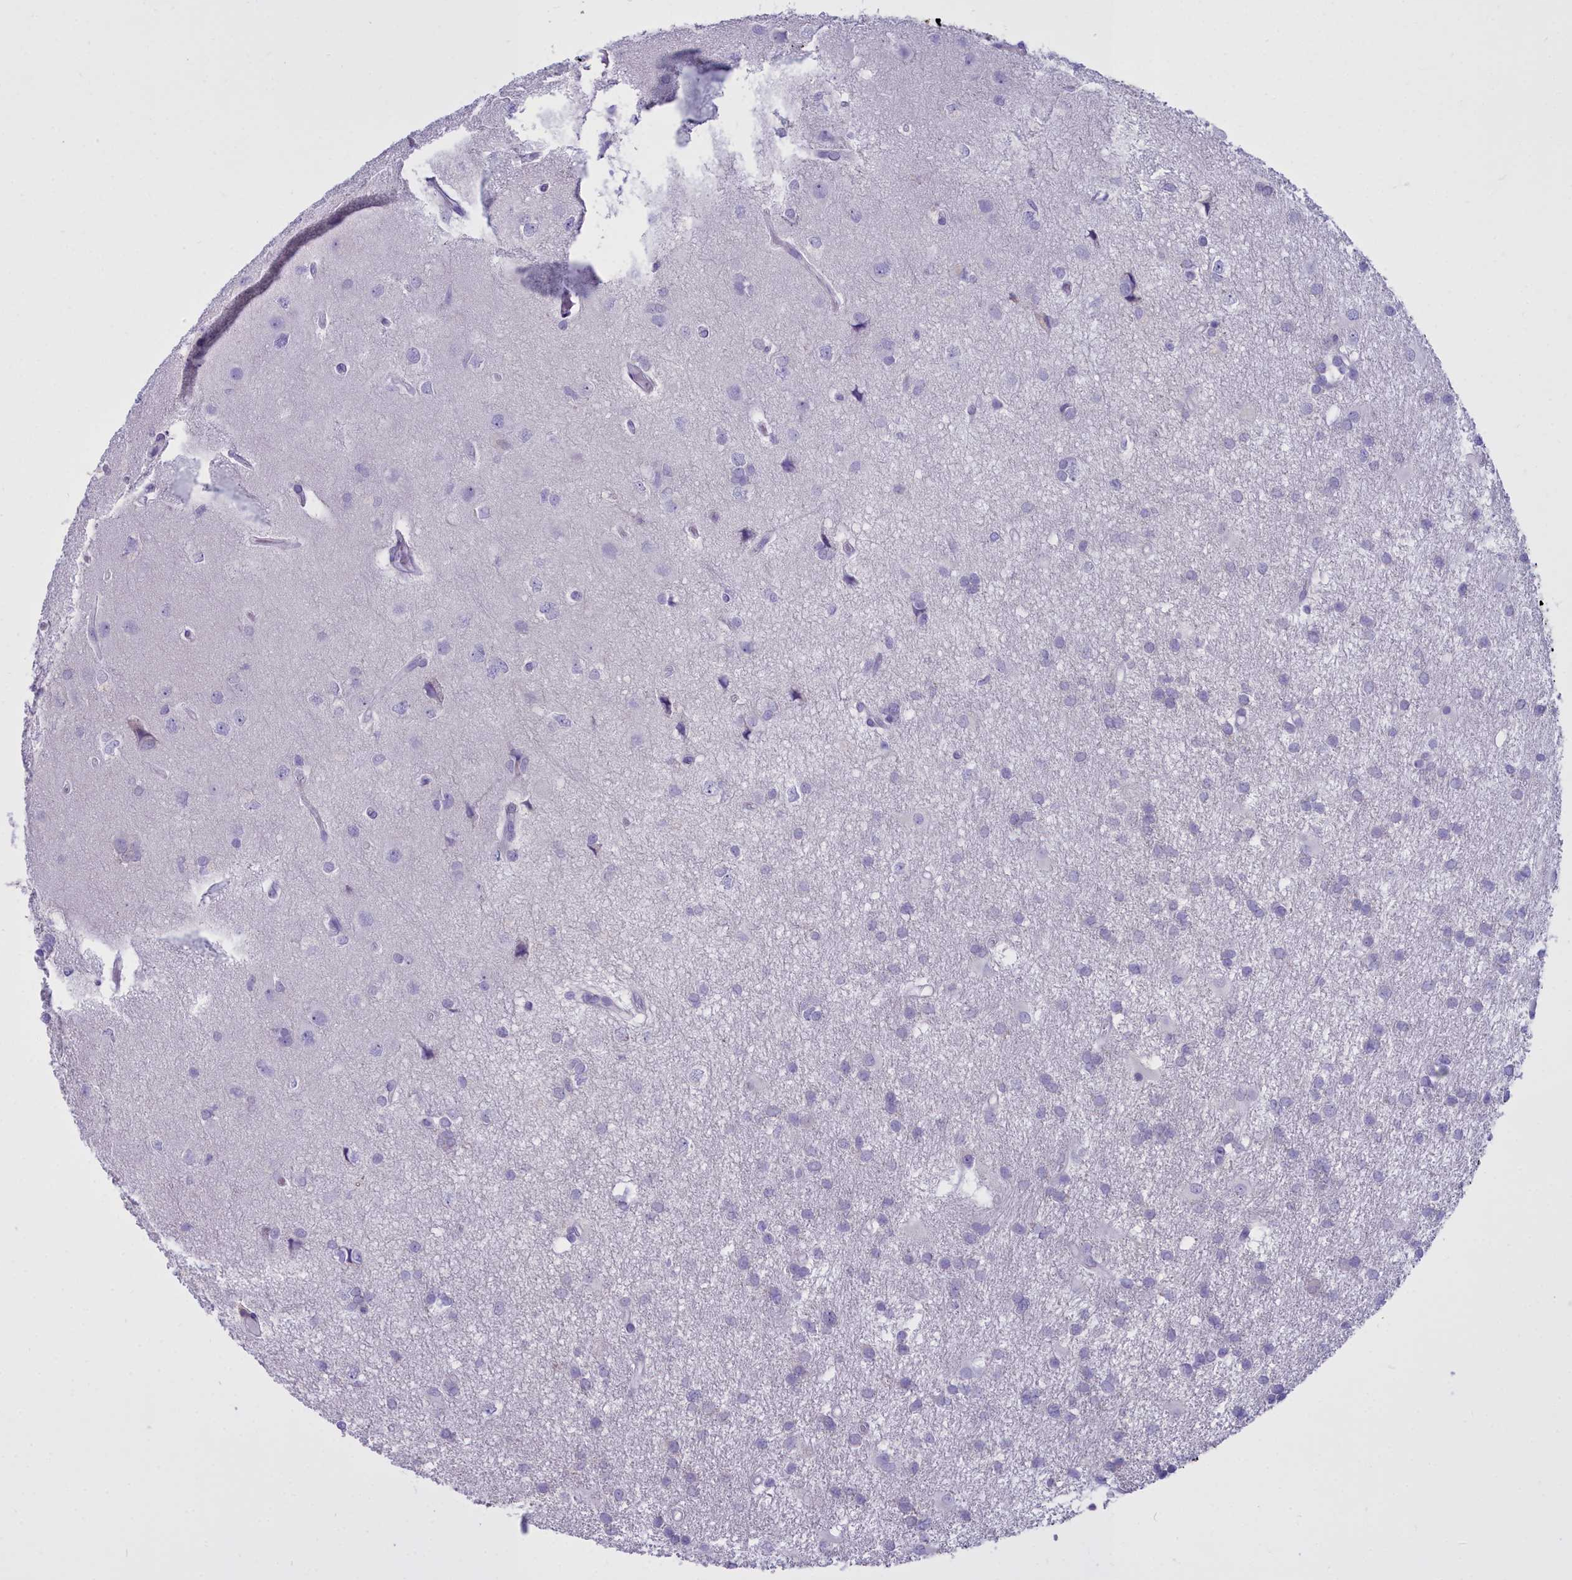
{"staining": {"intensity": "negative", "quantity": "none", "location": "none"}, "tissue": "glioma", "cell_type": "Tumor cells", "image_type": "cancer", "snomed": [{"axis": "morphology", "description": "Glioma, malignant, High grade"}, {"axis": "topography", "description": "Brain"}], "caption": "Malignant glioma (high-grade) was stained to show a protein in brown. There is no significant expression in tumor cells. (DAB immunohistochemistry (IHC) with hematoxylin counter stain).", "gene": "CD5", "patient": {"sex": "male", "age": 77}}